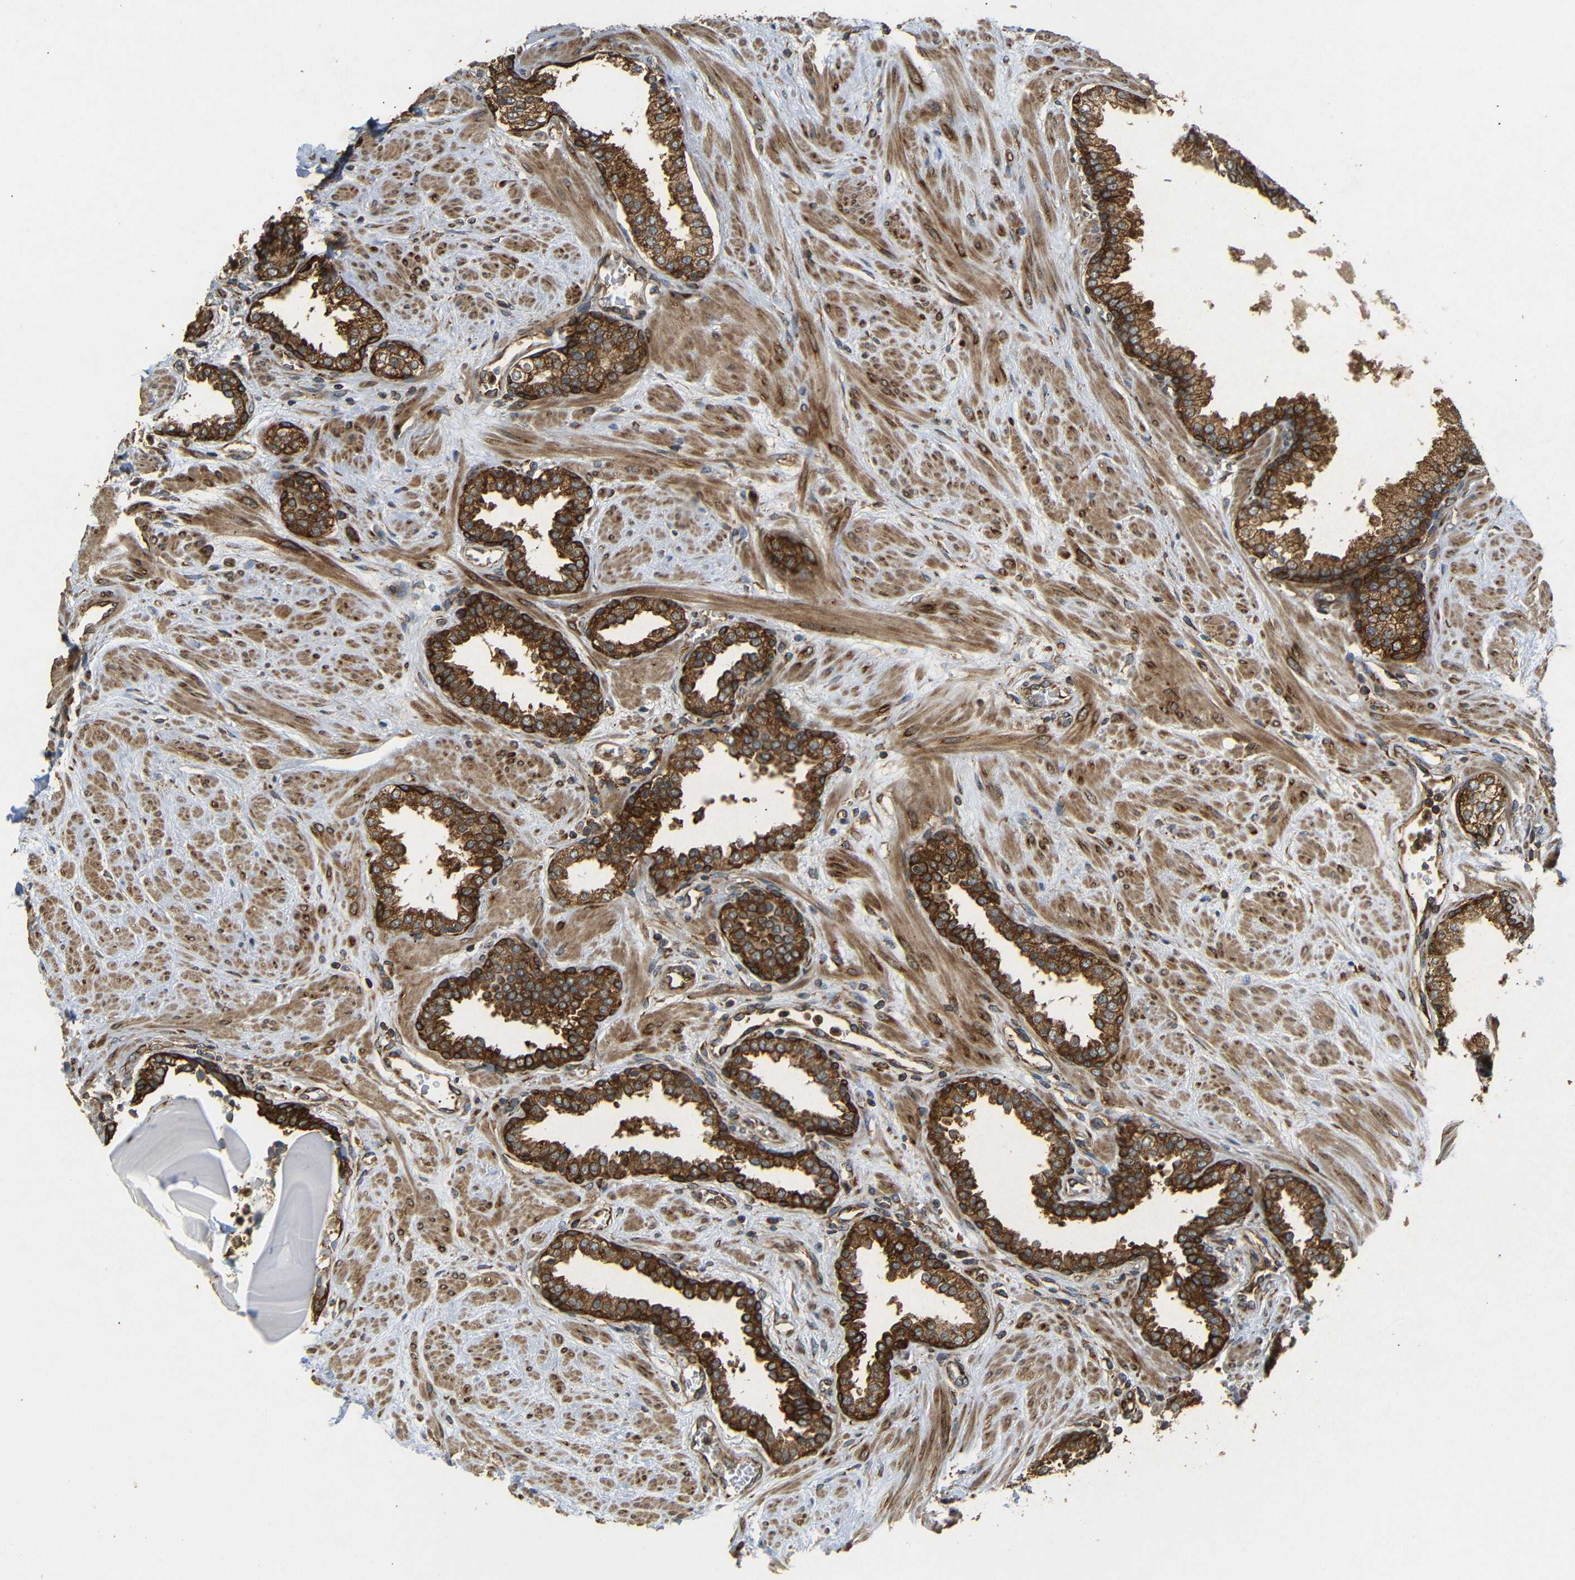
{"staining": {"intensity": "strong", "quantity": ">75%", "location": "cytoplasmic/membranous"}, "tissue": "prostate", "cell_type": "Glandular cells", "image_type": "normal", "snomed": [{"axis": "morphology", "description": "Normal tissue, NOS"}, {"axis": "topography", "description": "Prostate"}], "caption": "This image reveals unremarkable prostate stained with immunohistochemistry to label a protein in brown. The cytoplasmic/membranous of glandular cells show strong positivity for the protein. Nuclei are counter-stained blue.", "gene": "BTF3", "patient": {"sex": "male", "age": 51}}